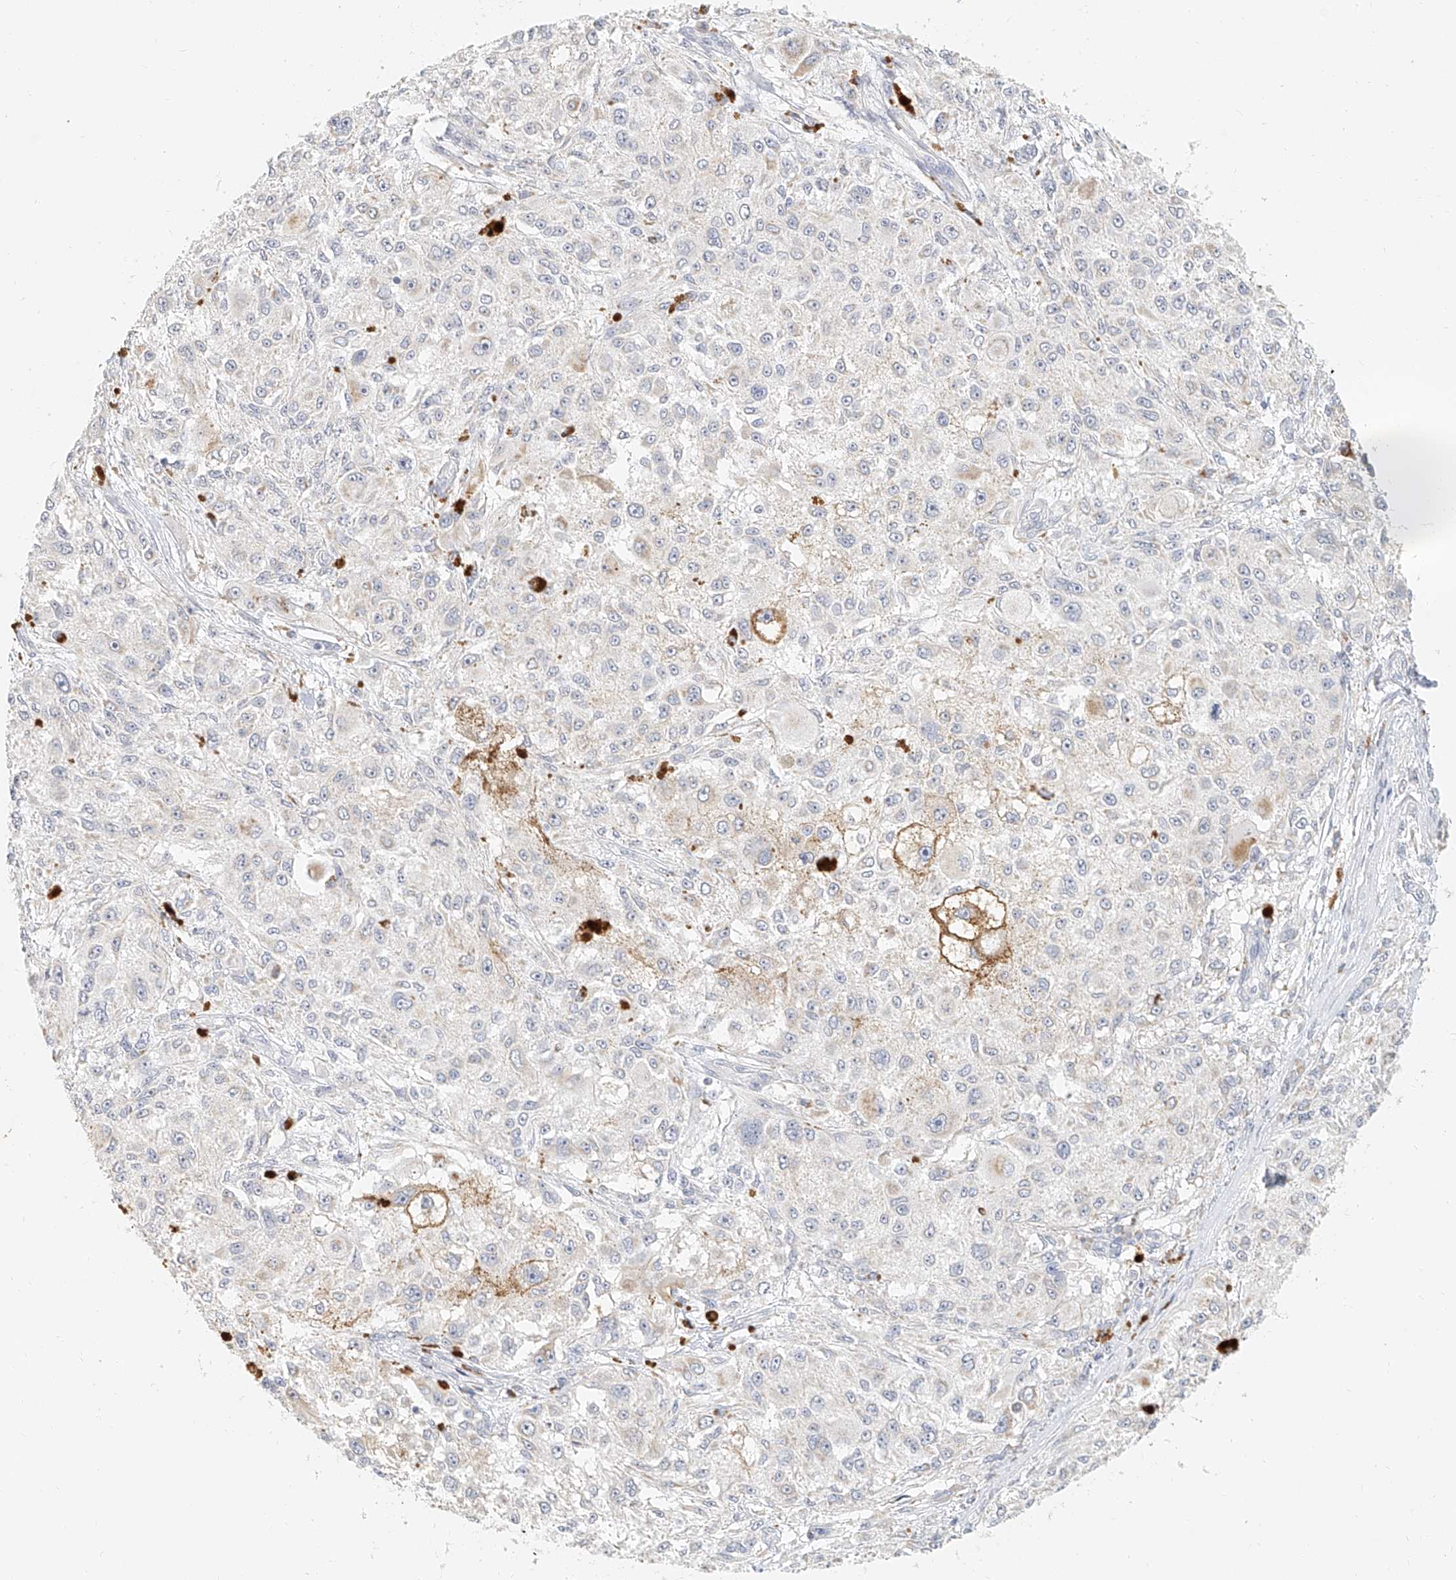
{"staining": {"intensity": "negative", "quantity": "none", "location": "none"}, "tissue": "melanoma", "cell_type": "Tumor cells", "image_type": "cancer", "snomed": [{"axis": "morphology", "description": "Necrosis, NOS"}, {"axis": "morphology", "description": "Malignant melanoma, NOS"}, {"axis": "topography", "description": "Skin"}], "caption": "Tumor cells show no significant protein expression in melanoma. (Immunohistochemistry (ihc), brightfield microscopy, high magnification).", "gene": "CXorf58", "patient": {"sex": "female", "age": 87}}